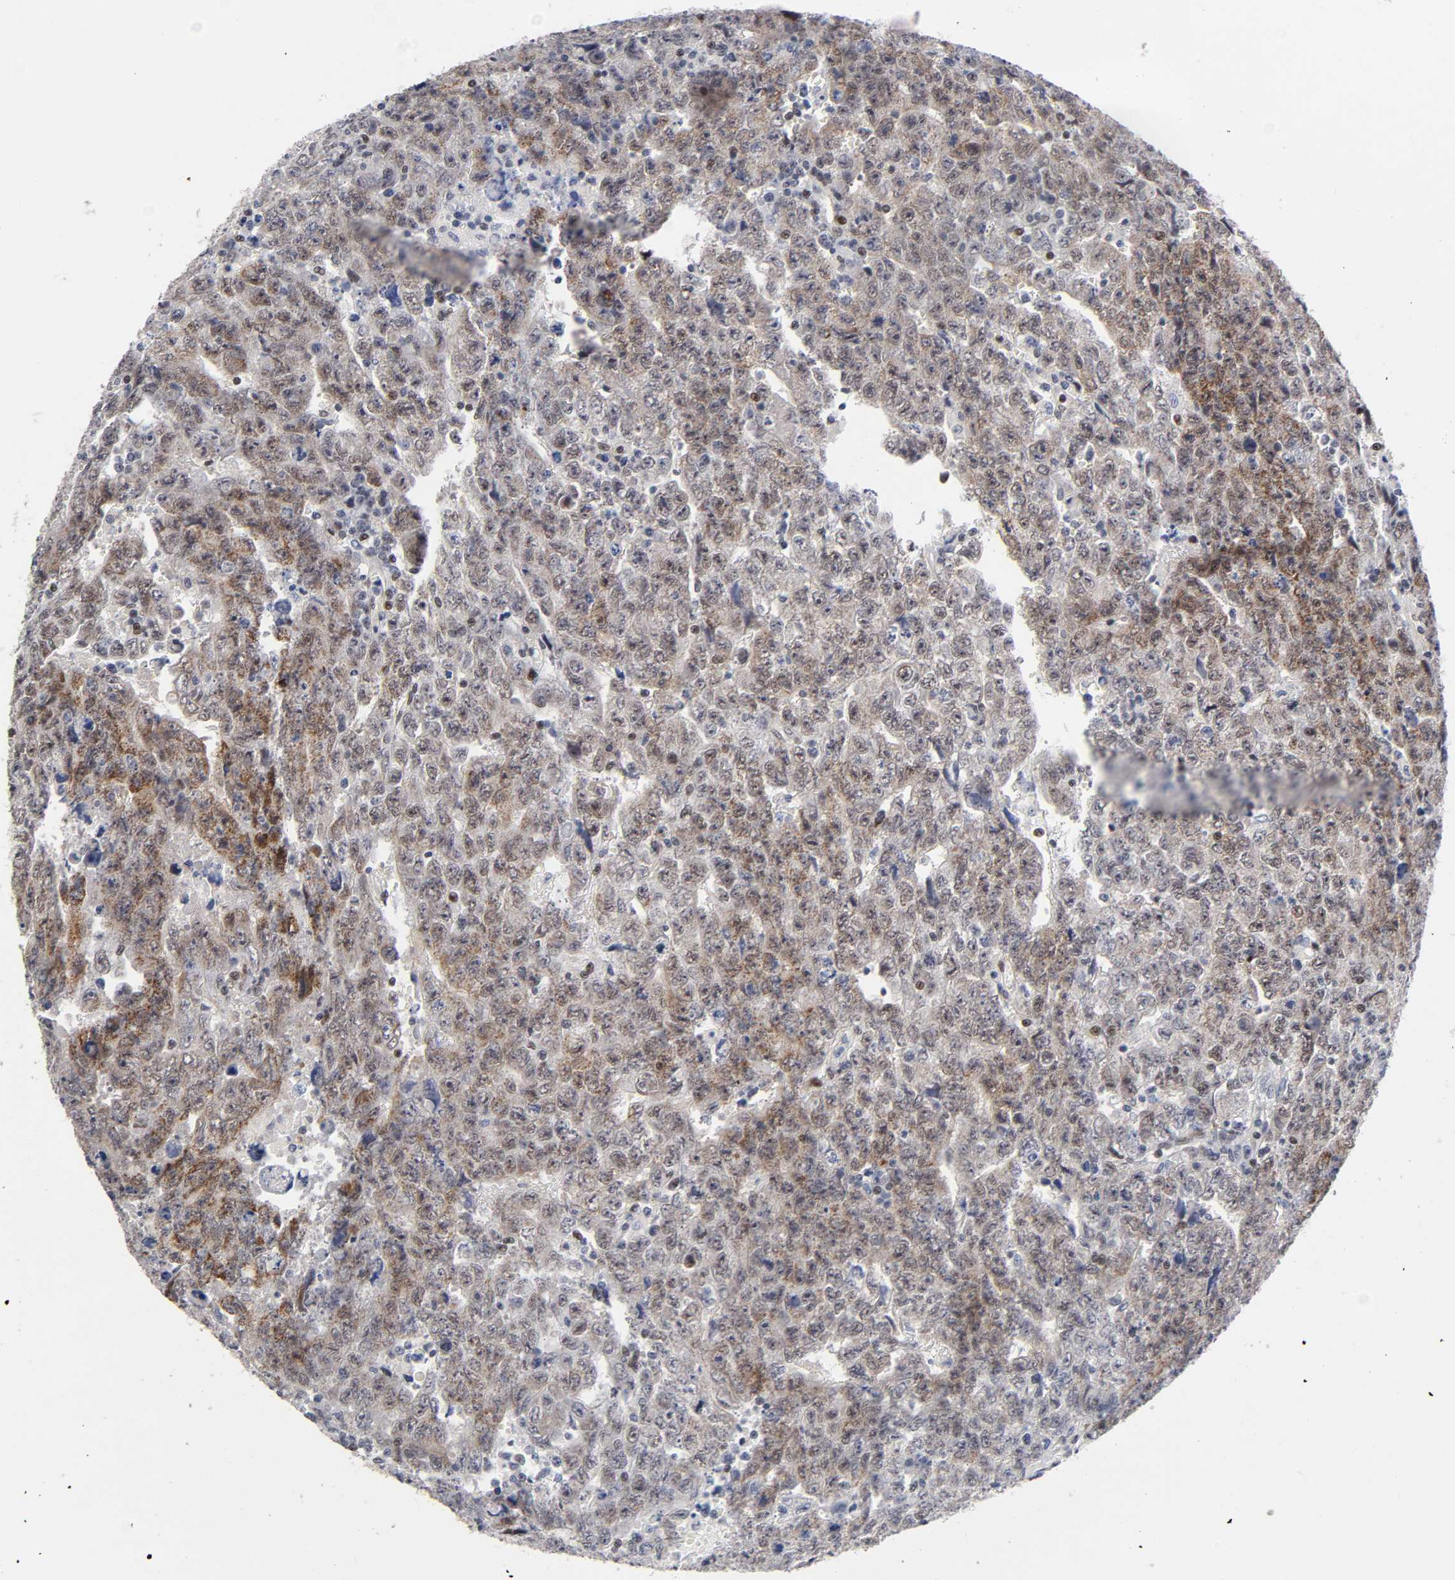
{"staining": {"intensity": "strong", "quantity": ">75%", "location": "cytoplasmic/membranous"}, "tissue": "testis cancer", "cell_type": "Tumor cells", "image_type": "cancer", "snomed": [{"axis": "morphology", "description": "Carcinoma, Embryonal, NOS"}, {"axis": "topography", "description": "Testis"}], "caption": "This image exhibits testis embryonal carcinoma stained with immunohistochemistry to label a protein in brown. The cytoplasmic/membranous of tumor cells show strong positivity for the protein. Nuclei are counter-stained blue.", "gene": "STK38", "patient": {"sex": "male", "age": 28}}